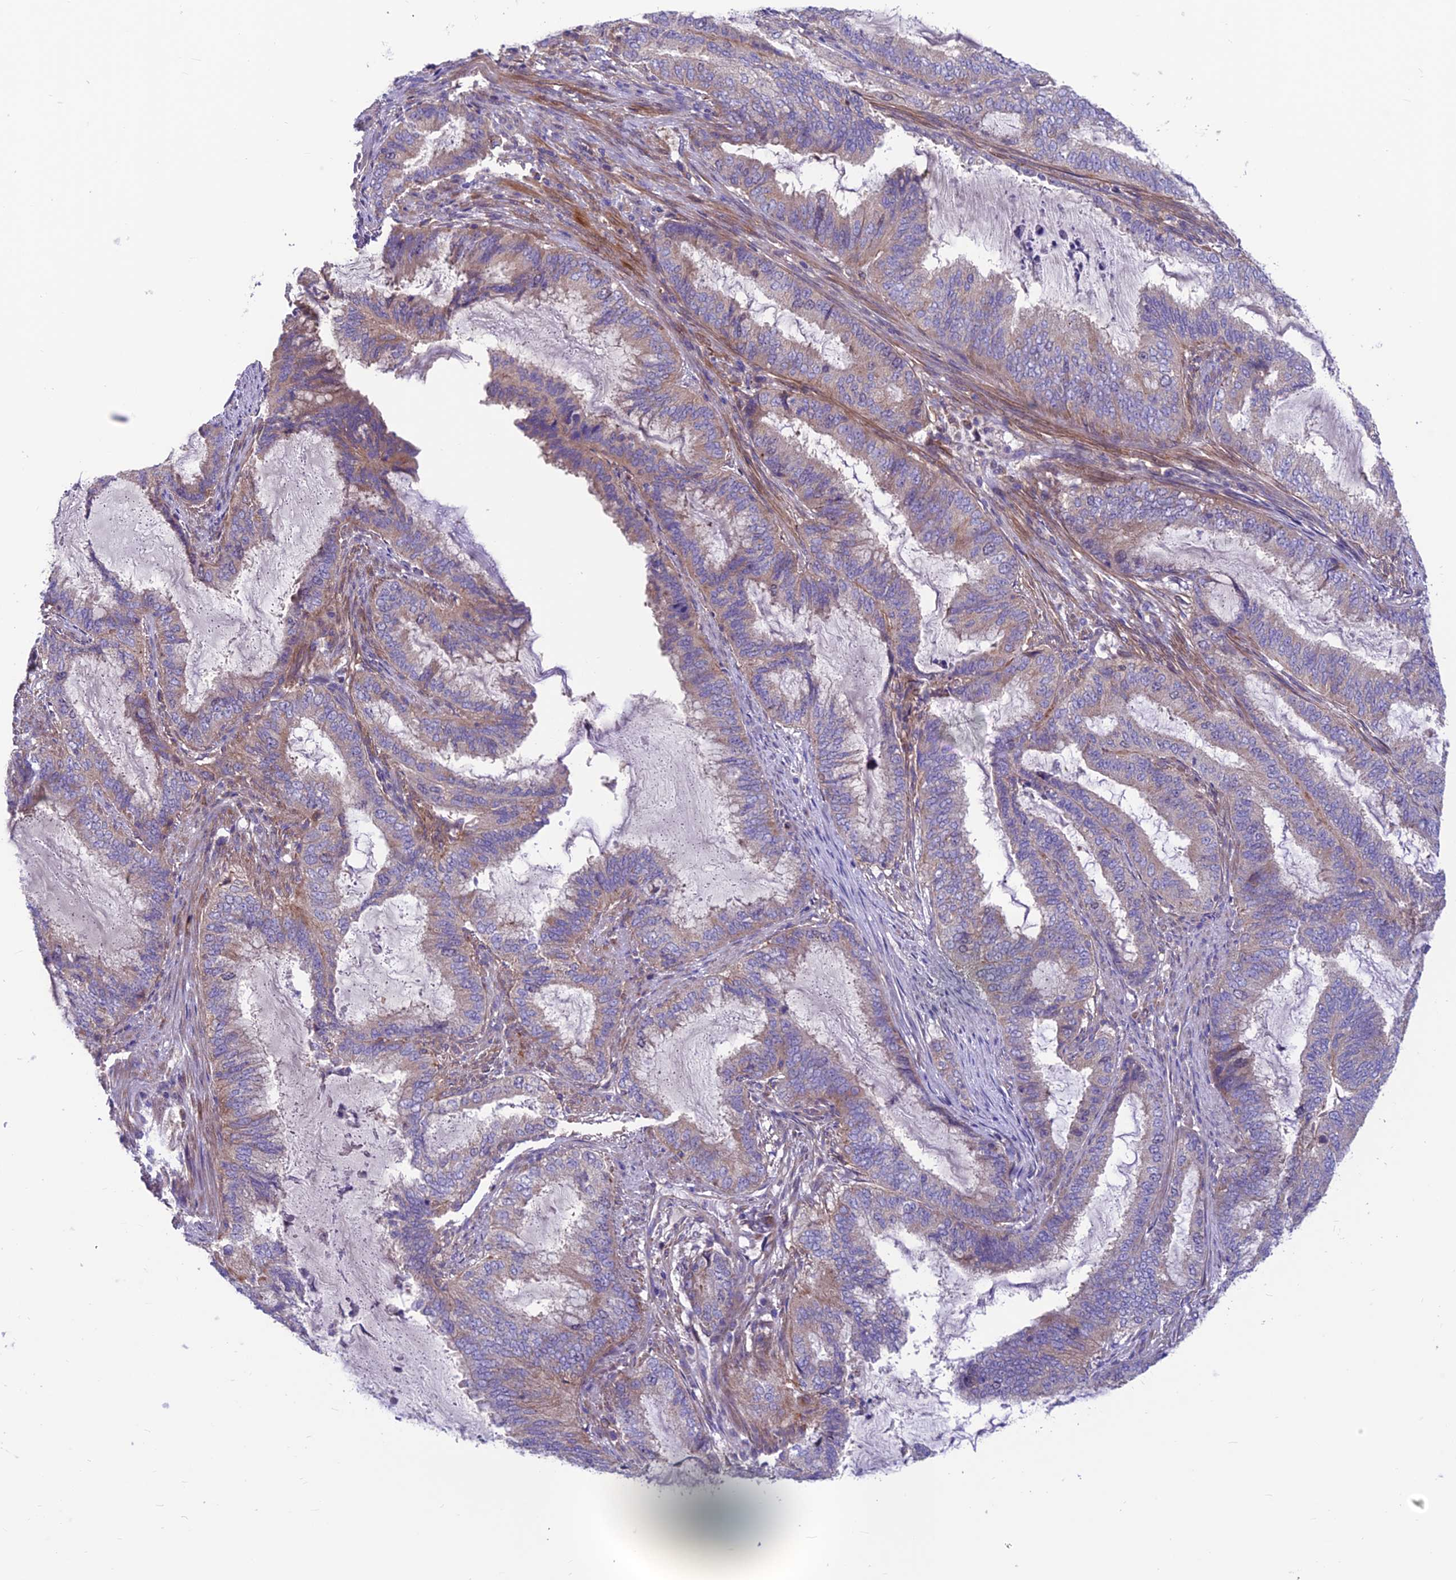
{"staining": {"intensity": "moderate", "quantity": "25%-75%", "location": "cytoplasmic/membranous"}, "tissue": "endometrial cancer", "cell_type": "Tumor cells", "image_type": "cancer", "snomed": [{"axis": "morphology", "description": "Adenocarcinoma, NOS"}, {"axis": "topography", "description": "Endometrium"}], "caption": "Immunohistochemical staining of endometrial adenocarcinoma reveals medium levels of moderate cytoplasmic/membranous protein positivity in about 25%-75% of tumor cells.", "gene": "VPS16", "patient": {"sex": "female", "age": 51}}